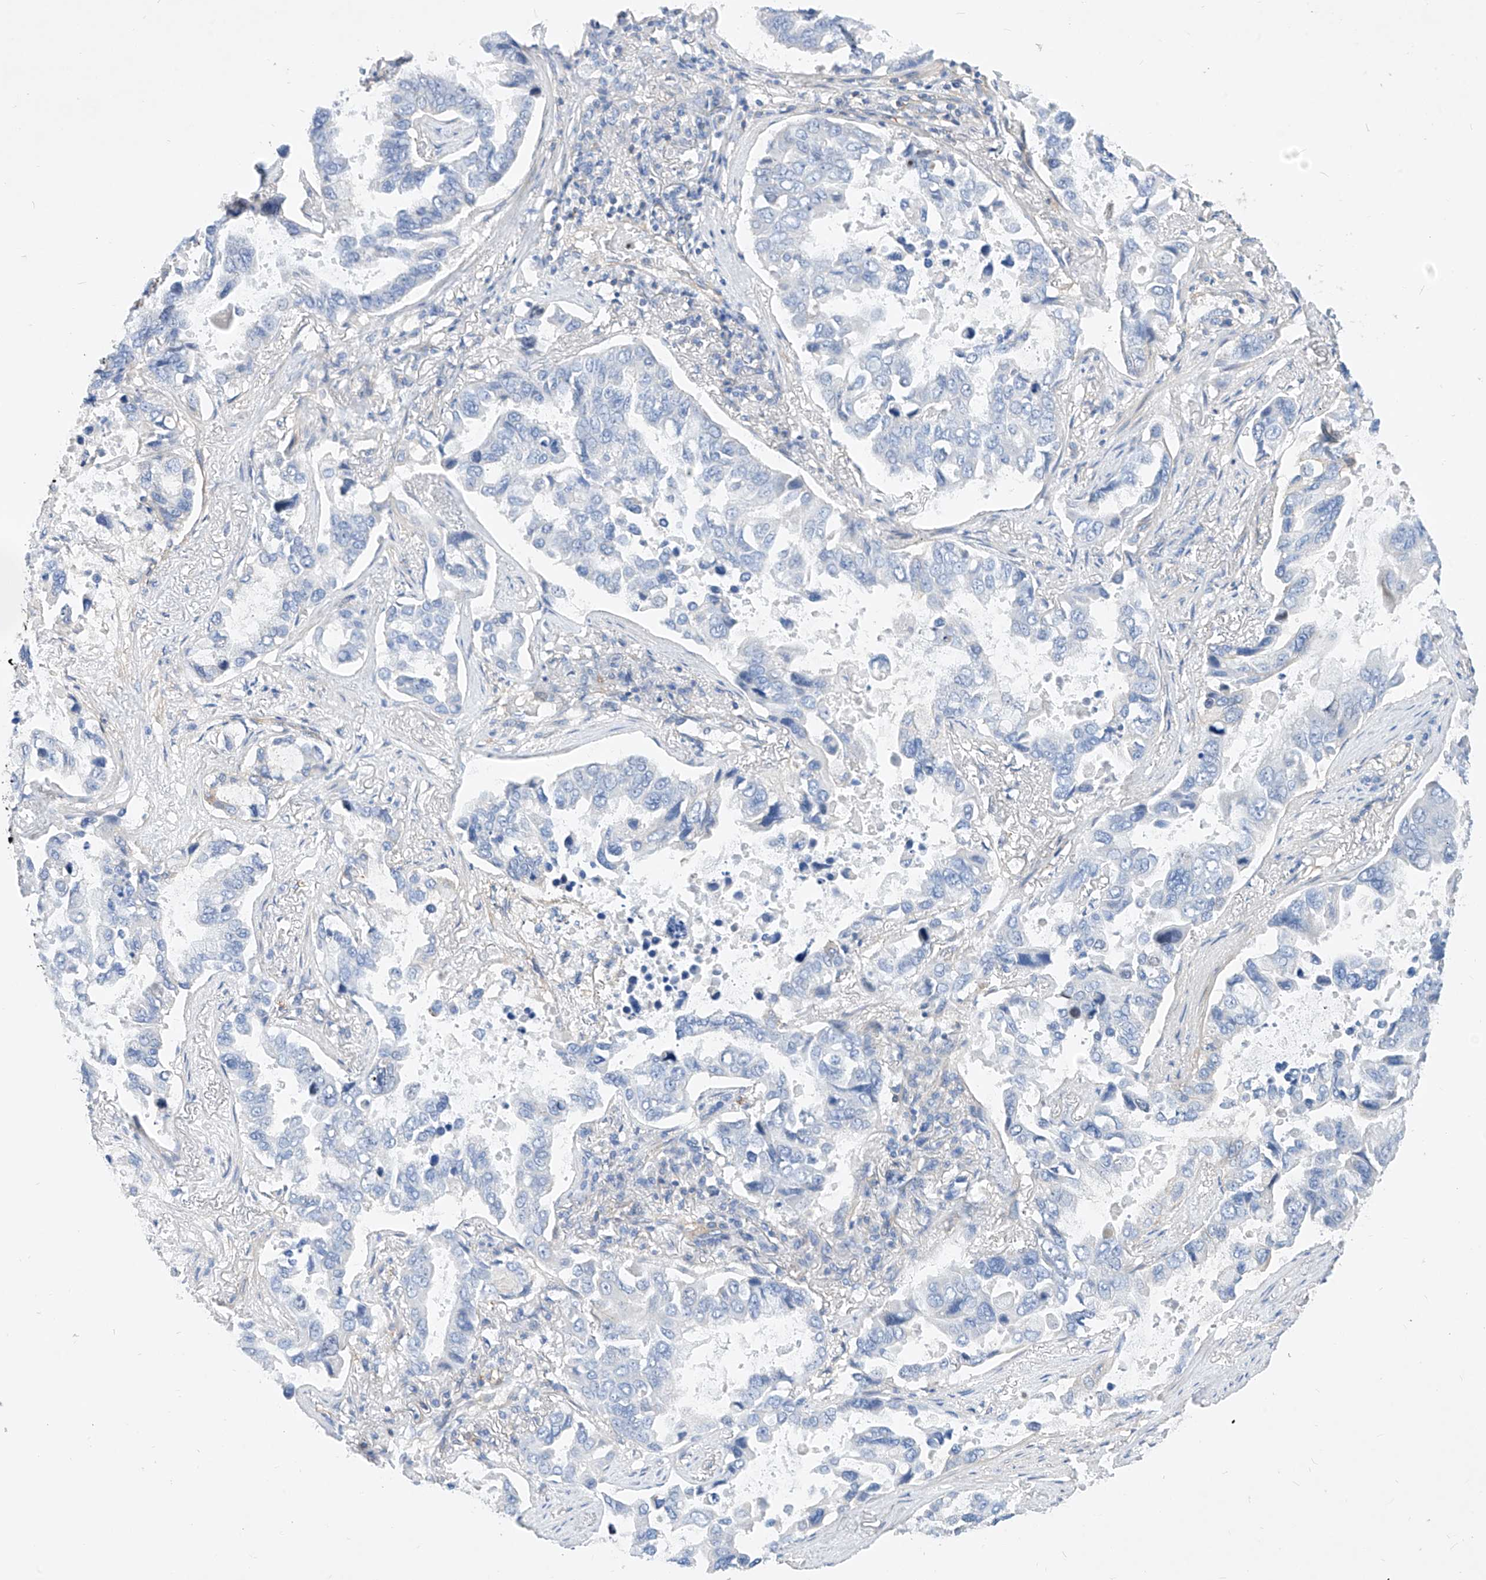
{"staining": {"intensity": "negative", "quantity": "none", "location": "none"}, "tissue": "lung cancer", "cell_type": "Tumor cells", "image_type": "cancer", "snomed": [{"axis": "morphology", "description": "Squamous cell carcinoma, NOS"}, {"axis": "topography", "description": "Lung"}], "caption": "High magnification brightfield microscopy of lung cancer (squamous cell carcinoma) stained with DAB (brown) and counterstained with hematoxylin (blue): tumor cells show no significant expression.", "gene": "SCGB2A1", "patient": {"sex": "male", "age": 66}}